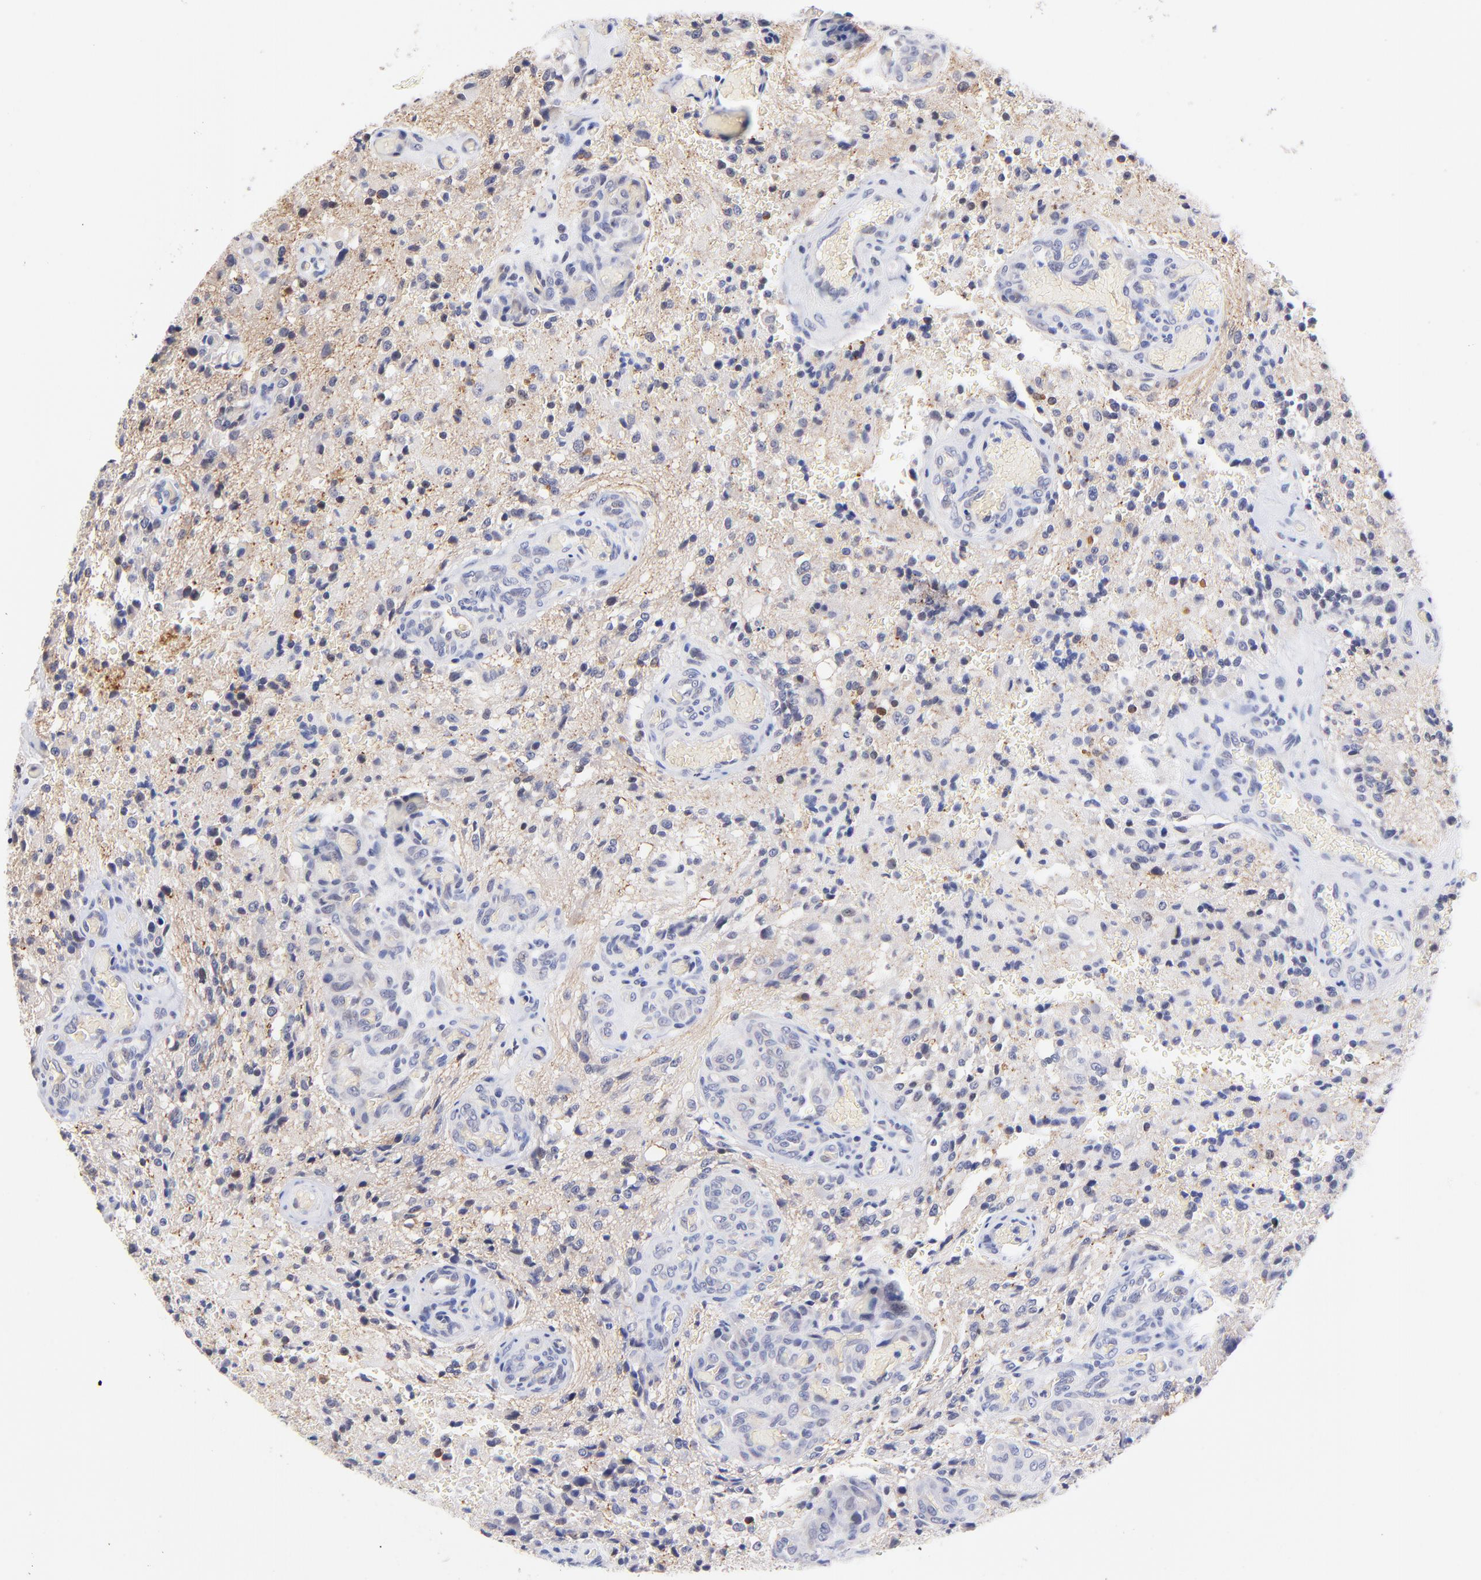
{"staining": {"intensity": "negative", "quantity": "none", "location": "none"}, "tissue": "glioma", "cell_type": "Tumor cells", "image_type": "cancer", "snomed": [{"axis": "morphology", "description": "Normal tissue, NOS"}, {"axis": "morphology", "description": "Glioma, malignant, High grade"}, {"axis": "topography", "description": "Cerebral cortex"}], "caption": "Tumor cells are negative for brown protein staining in glioma. The staining was performed using DAB (3,3'-diaminobenzidine) to visualize the protein expression in brown, while the nuclei were stained in blue with hematoxylin (Magnification: 20x).", "gene": "ZNF155", "patient": {"sex": "male", "age": 56}}